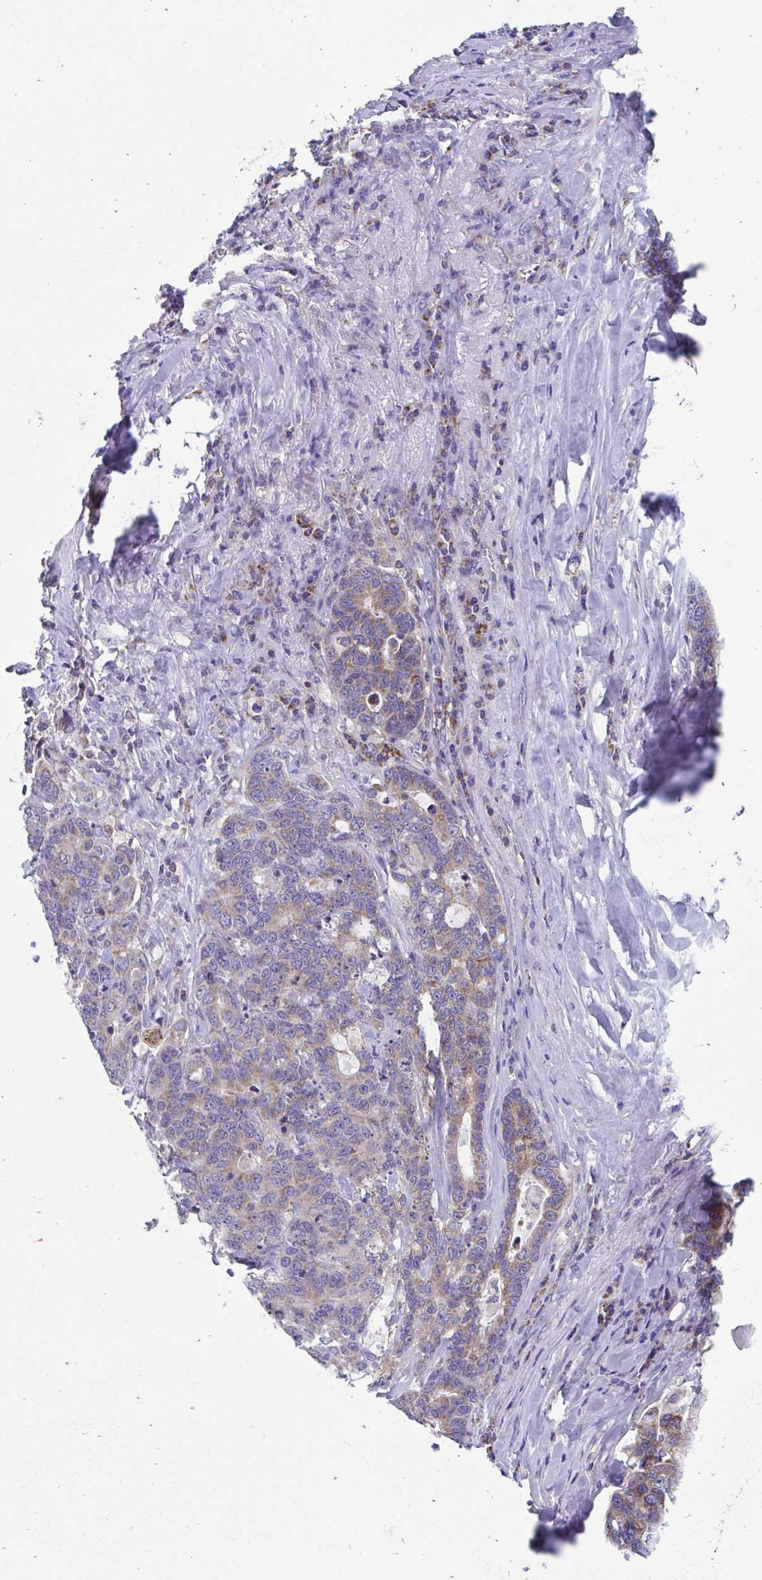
{"staining": {"intensity": "moderate", "quantity": ">75%", "location": "cytoplasmic/membranous"}, "tissue": "lung cancer", "cell_type": "Tumor cells", "image_type": "cancer", "snomed": [{"axis": "morphology", "description": "Aneuploidy"}, {"axis": "morphology", "description": "Adenocarcinoma, NOS"}, {"axis": "morphology", "description": "Adenocarcinoma primary or metastatic"}, {"axis": "topography", "description": "Lung"}], "caption": "Immunohistochemical staining of human adenocarcinoma primary or metastatic (lung) exhibits medium levels of moderate cytoplasmic/membranous positivity in approximately >75% of tumor cells.", "gene": "FHIP1B", "patient": {"sex": "female", "age": 75}}